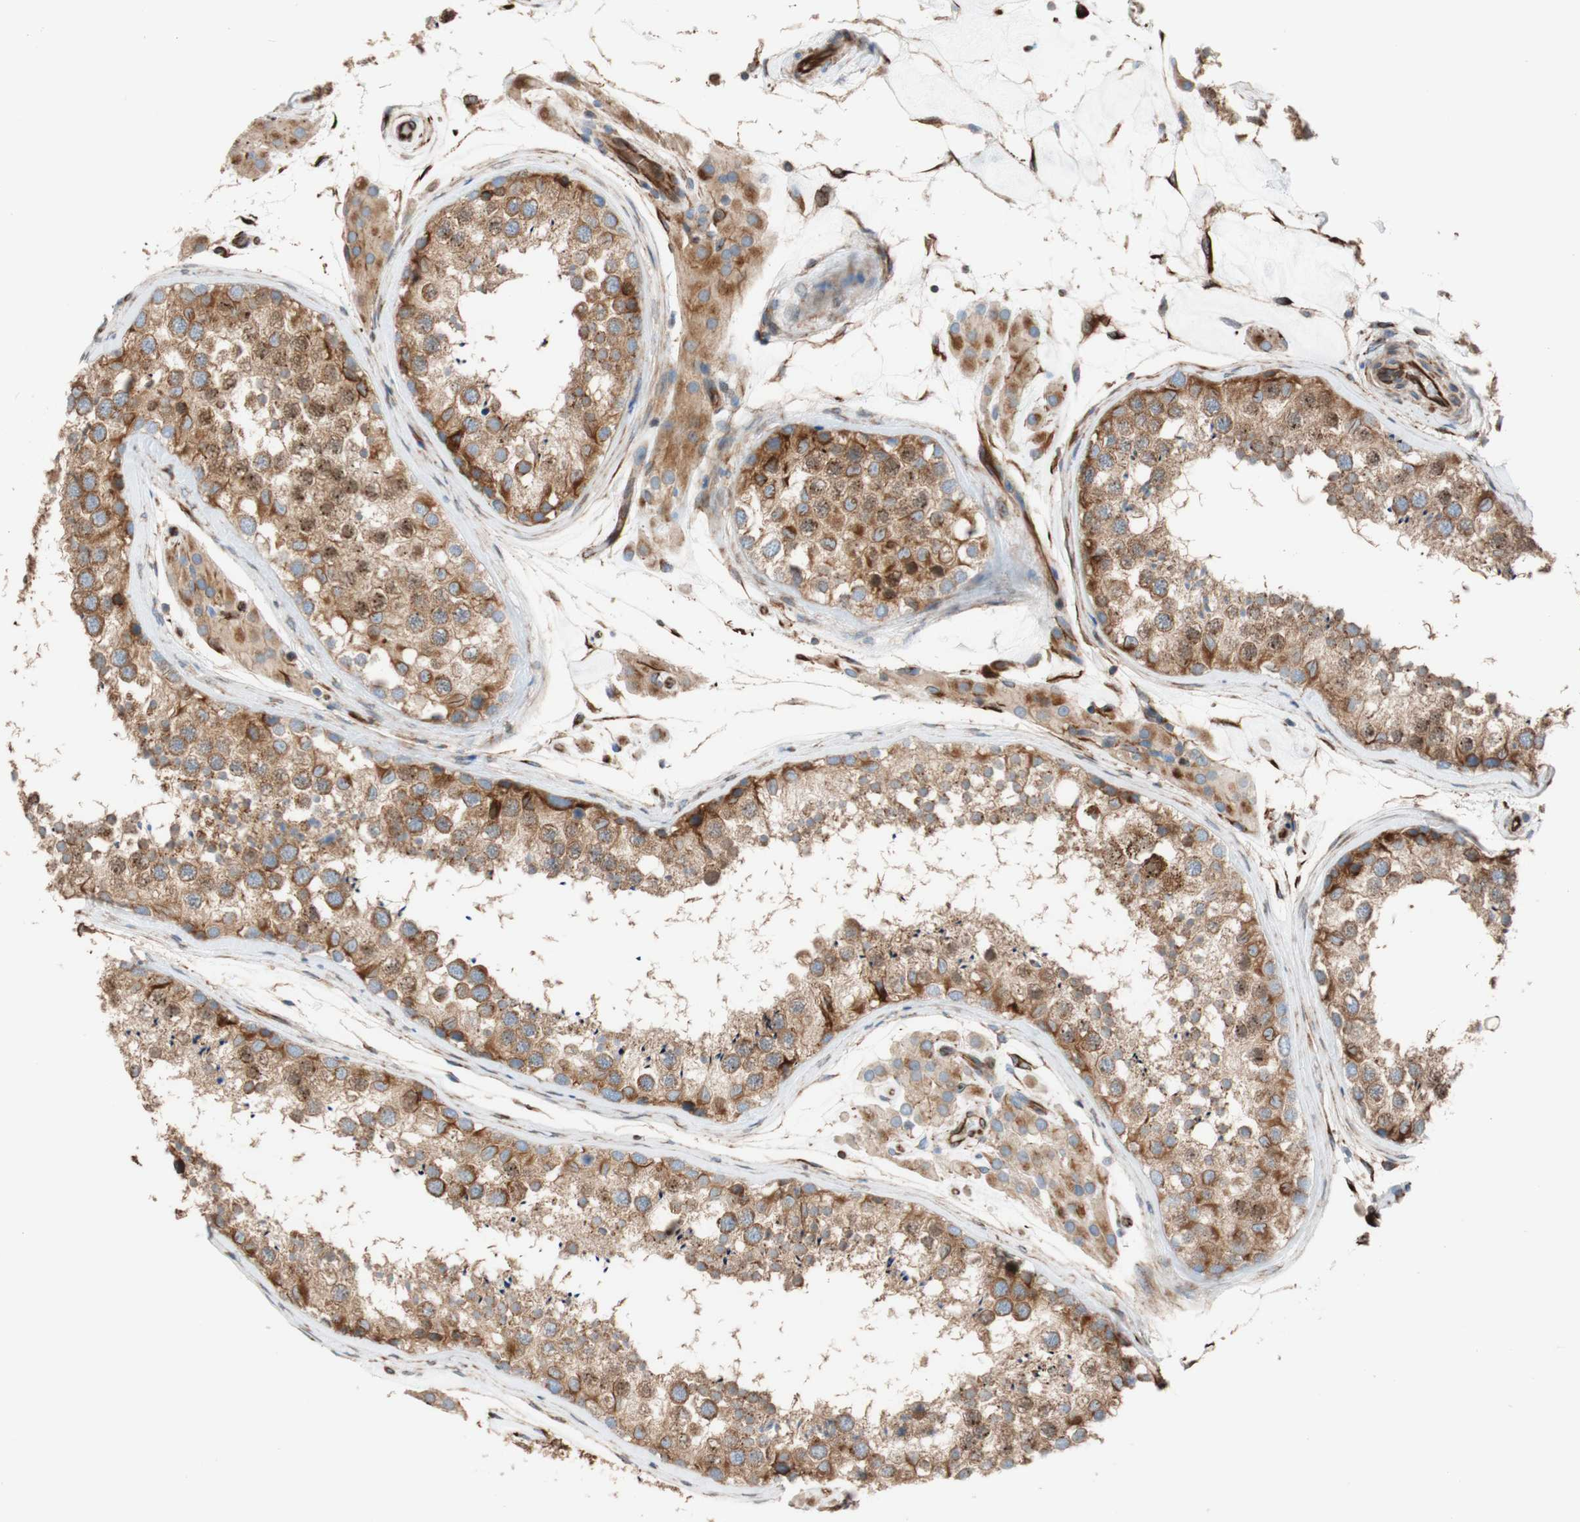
{"staining": {"intensity": "moderate", "quantity": ">75%", "location": "cytoplasmic/membranous"}, "tissue": "testis", "cell_type": "Cells in seminiferous ducts", "image_type": "normal", "snomed": [{"axis": "morphology", "description": "Normal tissue, NOS"}, {"axis": "topography", "description": "Testis"}], "caption": "Cells in seminiferous ducts exhibit medium levels of moderate cytoplasmic/membranous staining in about >75% of cells in normal testis.", "gene": "C1orf43", "patient": {"sex": "male", "age": 46}}